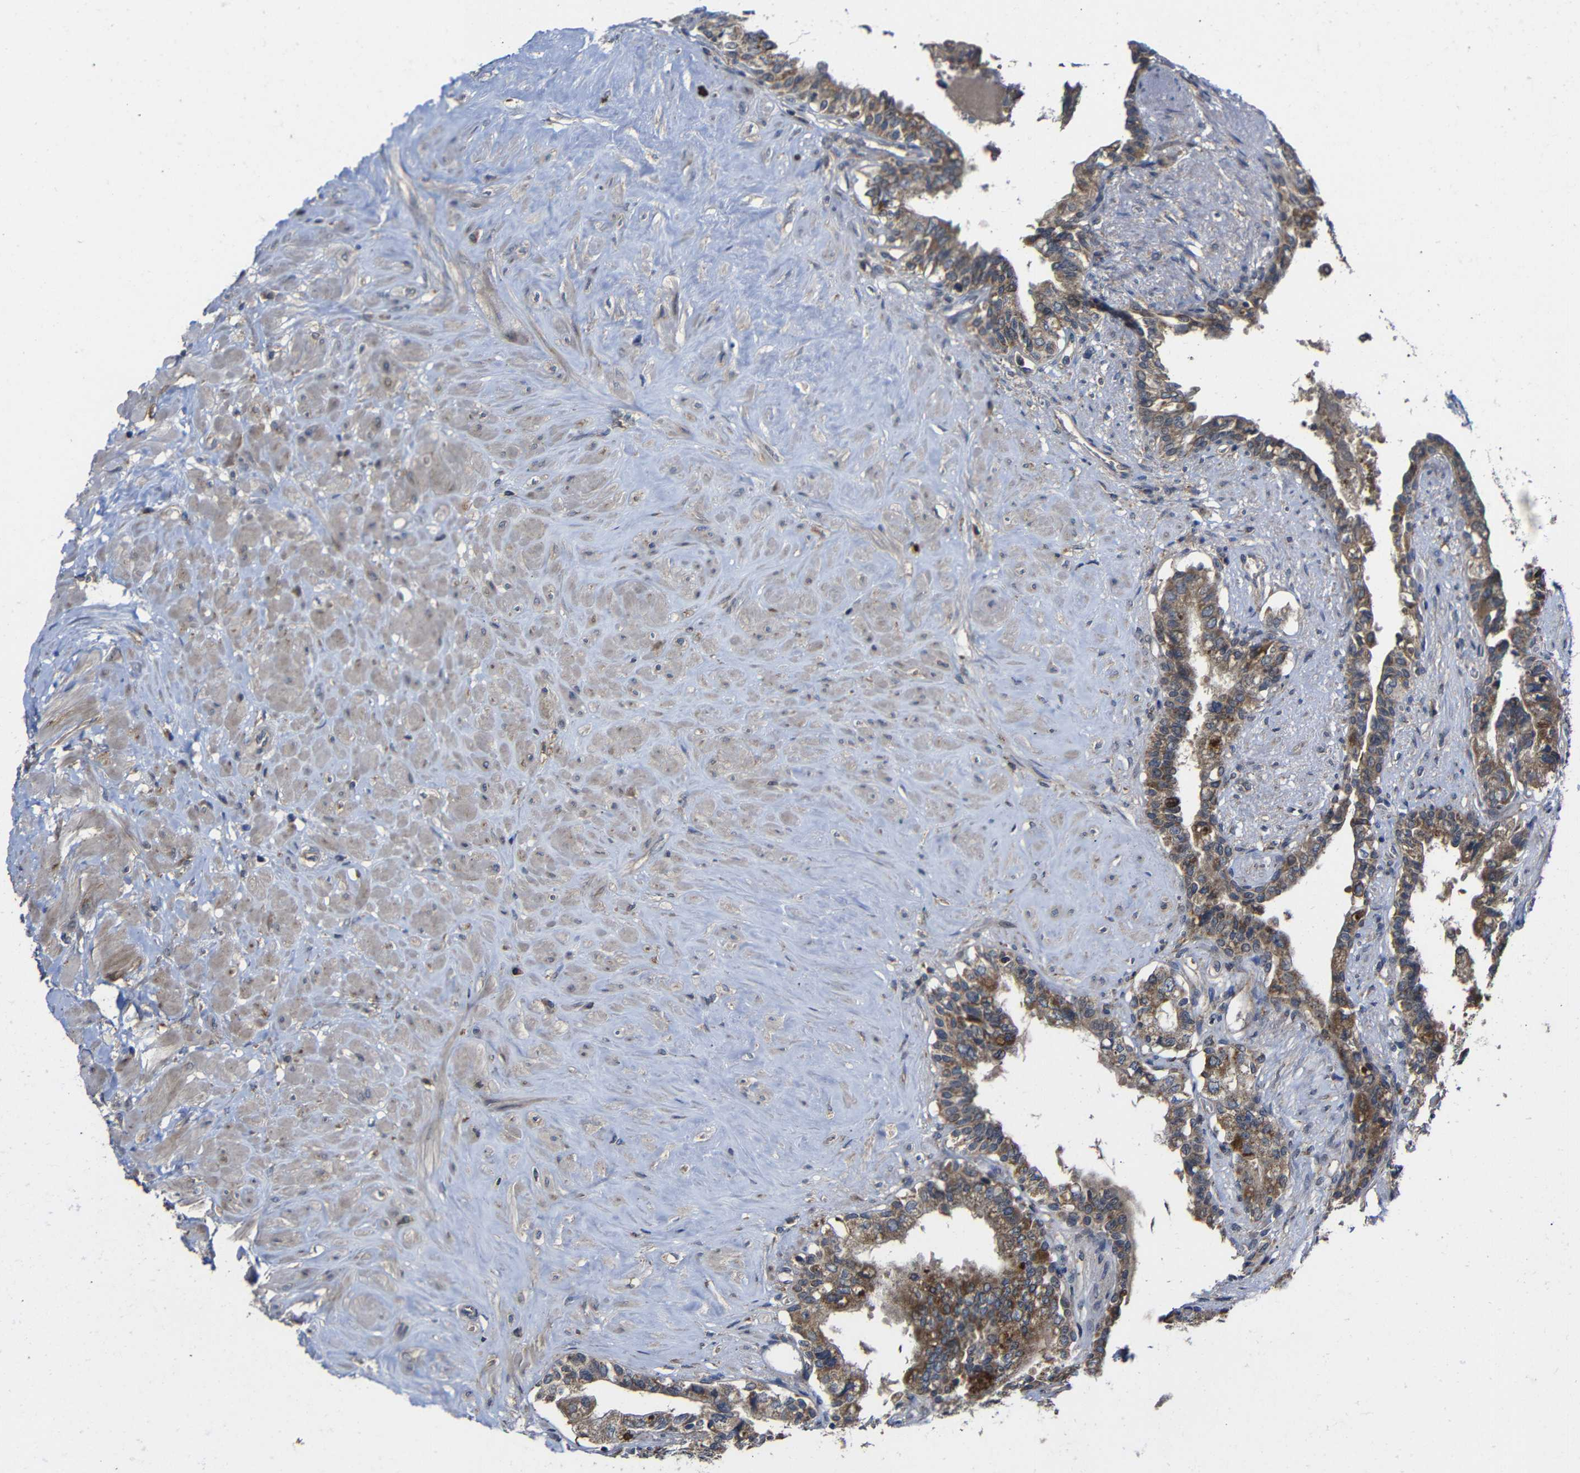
{"staining": {"intensity": "moderate", "quantity": ">75%", "location": "cytoplasmic/membranous"}, "tissue": "seminal vesicle", "cell_type": "Glandular cells", "image_type": "normal", "snomed": [{"axis": "morphology", "description": "Normal tissue, NOS"}, {"axis": "topography", "description": "Seminal veicle"}], "caption": "Brown immunohistochemical staining in normal seminal vesicle exhibits moderate cytoplasmic/membranous staining in approximately >75% of glandular cells.", "gene": "LPAR5", "patient": {"sex": "male", "age": 63}}